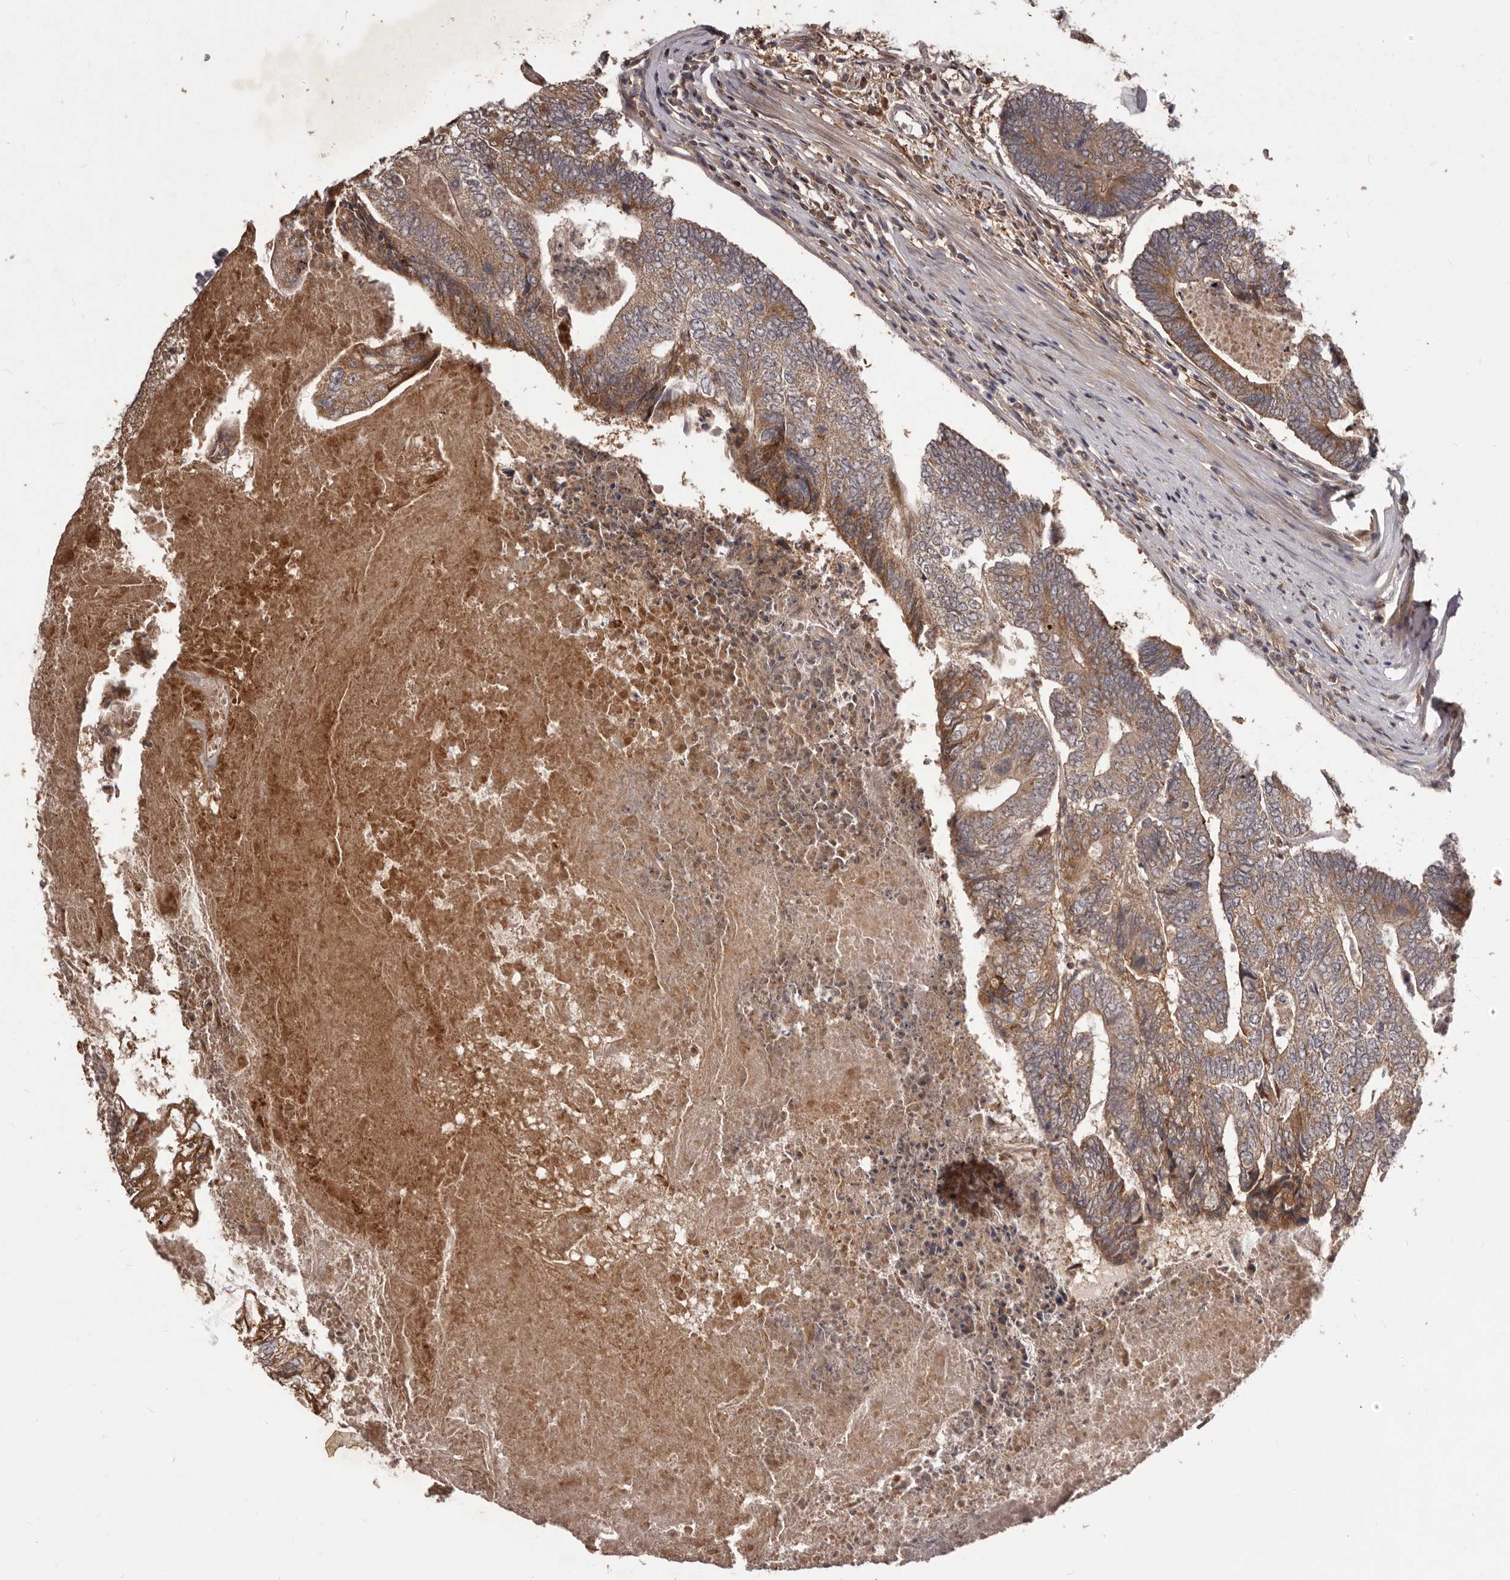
{"staining": {"intensity": "moderate", "quantity": ">75%", "location": "cytoplasmic/membranous"}, "tissue": "colorectal cancer", "cell_type": "Tumor cells", "image_type": "cancer", "snomed": [{"axis": "morphology", "description": "Adenocarcinoma, NOS"}, {"axis": "topography", "description": "Colon"}], "caption": "Adenocarcinoma (colorectal) tissue shows moderate cytoplasmic/membranous positivity in approximately >75% of tumor cells (DAB IHC, brown staining for protein, blue staining for nuclei).", "gene": "MTO1", "patient": {"sex": "female", "age": 67}}